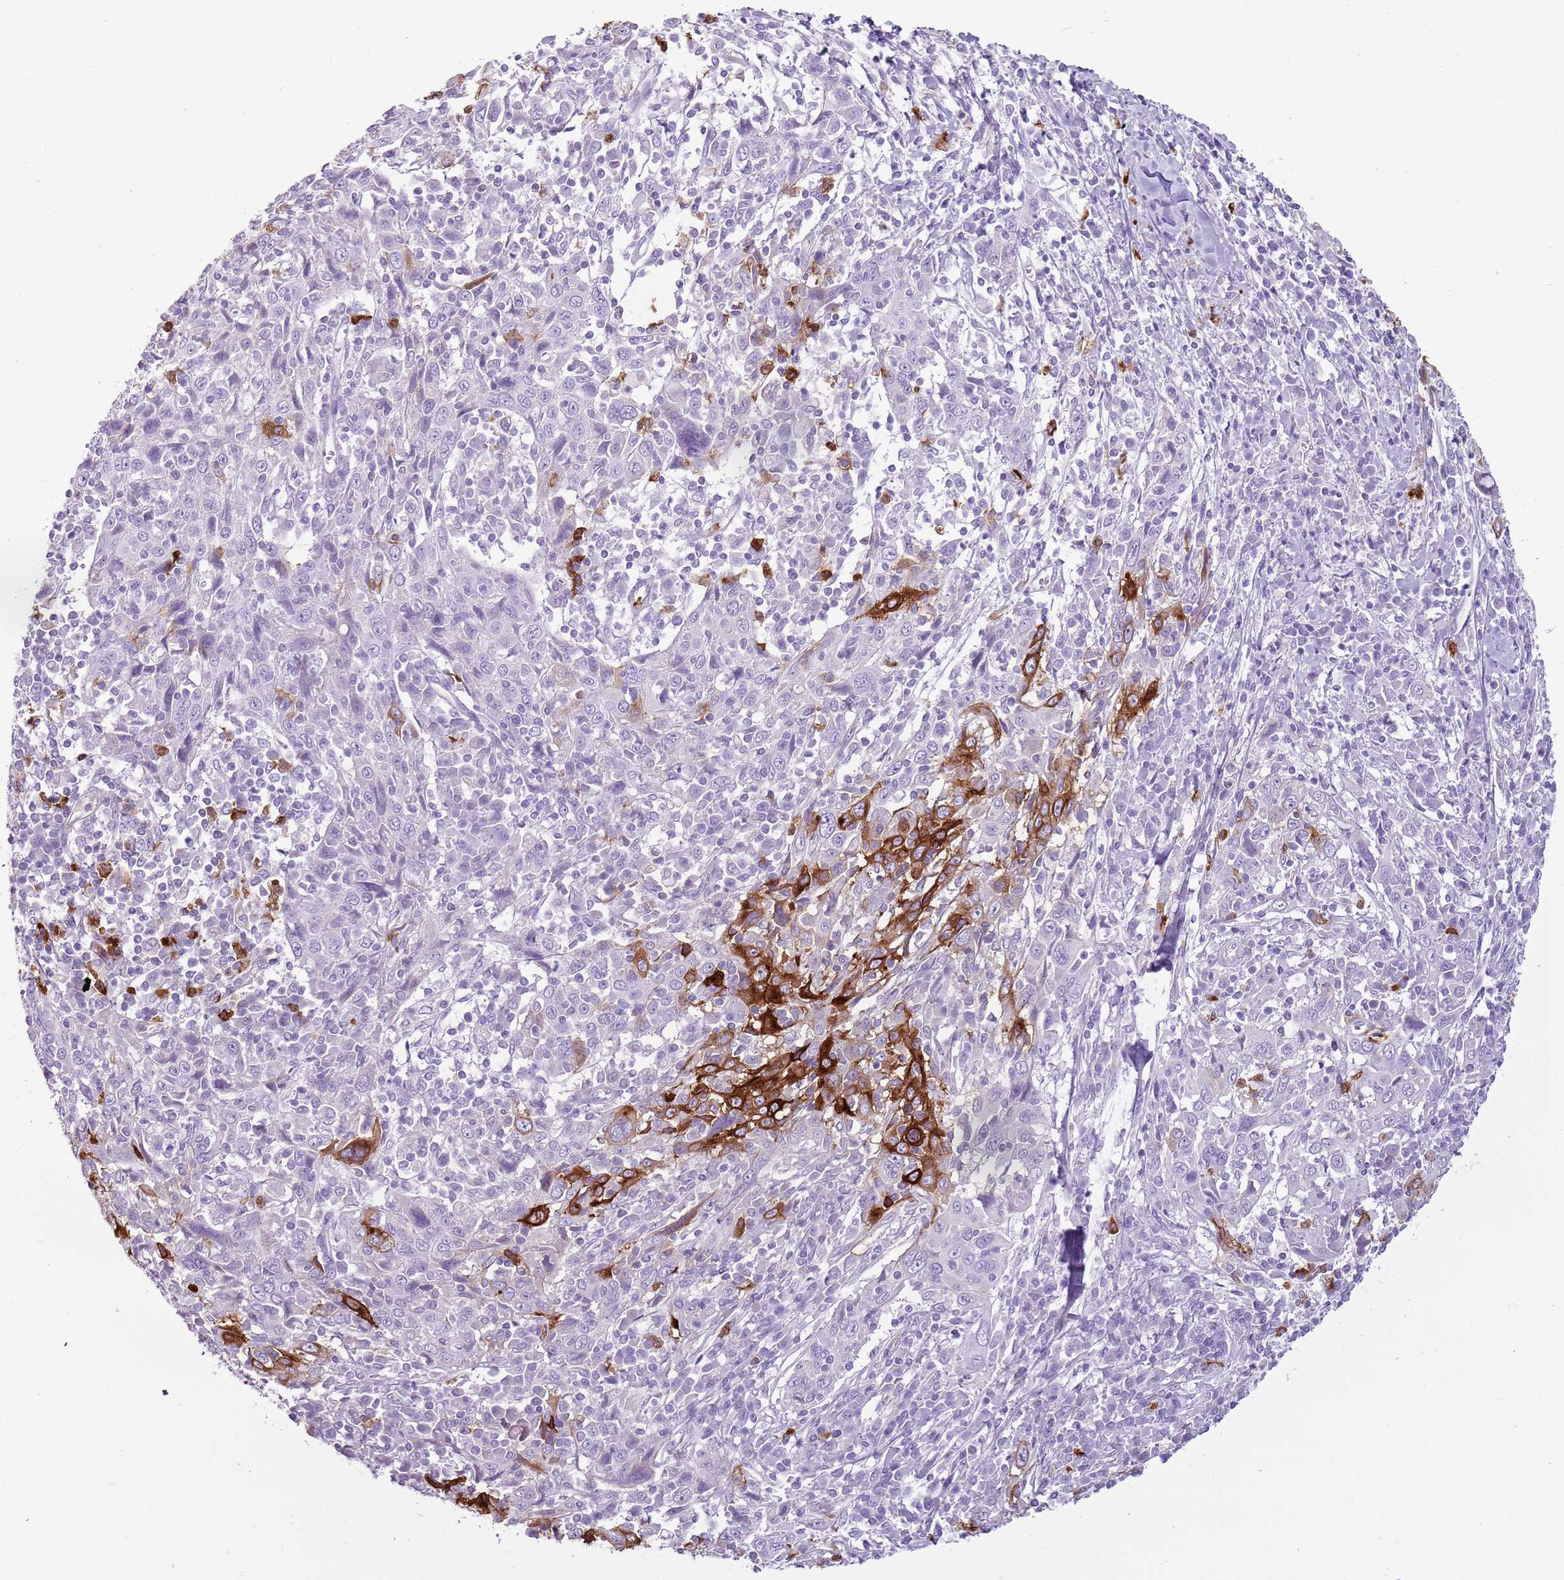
{"staining": {"intensity": "strong", "quantity": "<25%", "location": "cytoplasmic/membranous"}, "tissue": "cervical cancer", "cell_type": "Tumor cells", "image_type": "cancer", "snomed": [{"axis": "morphology", "description": "Squamous cell carcinoma, NOS"}, {"axis": "topography", "description": "Cervix"}], "caption": "Human squamous cell carcinoma (cervical) stained with a brown dye demonstrates strong cytoplasmic/membranous positive expression in approximately <25% of tumor cells.", "gene": "CD177", "patient": {"sex": "female", "age": 46}}